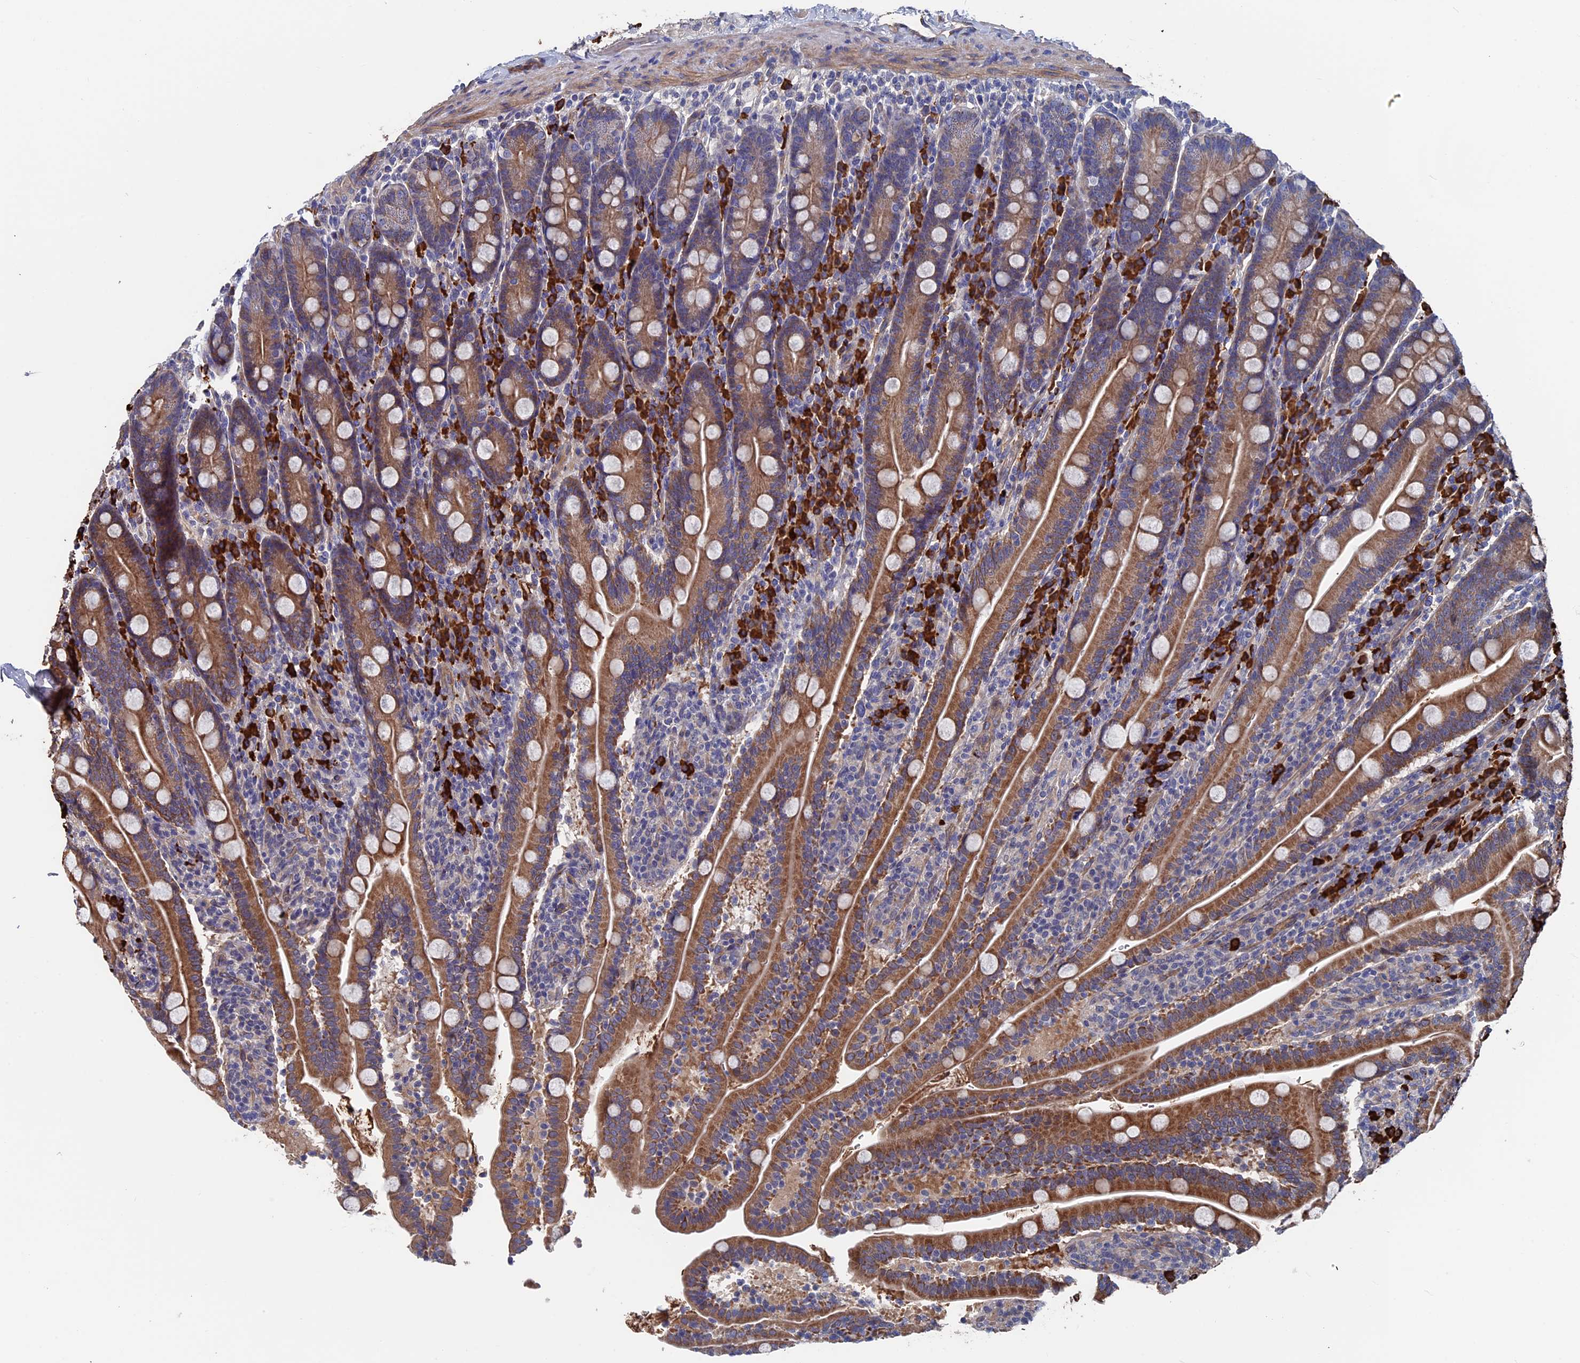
{"staining": {"intensity": "moderate", "quantity": ">75%", "location": "cytoplasmic/membranous"}, "tissue": "duodenum", "cell_type": "Glandular cells", "image_type": "normal", "snomed": [{"axis": "morphology", "description": "Normal tissue, NOS"}, {"axis": "topography", "description": "Duodenum"}], "caption": "Moderate cytoplasmic/membranous positivity for a protein is present in approximately >75% of glandular cells of benign duodenum using immunohistochemistry (IHC).", "gene": "RPUSD1", "patient": {"sex": "male", "age": 35}}